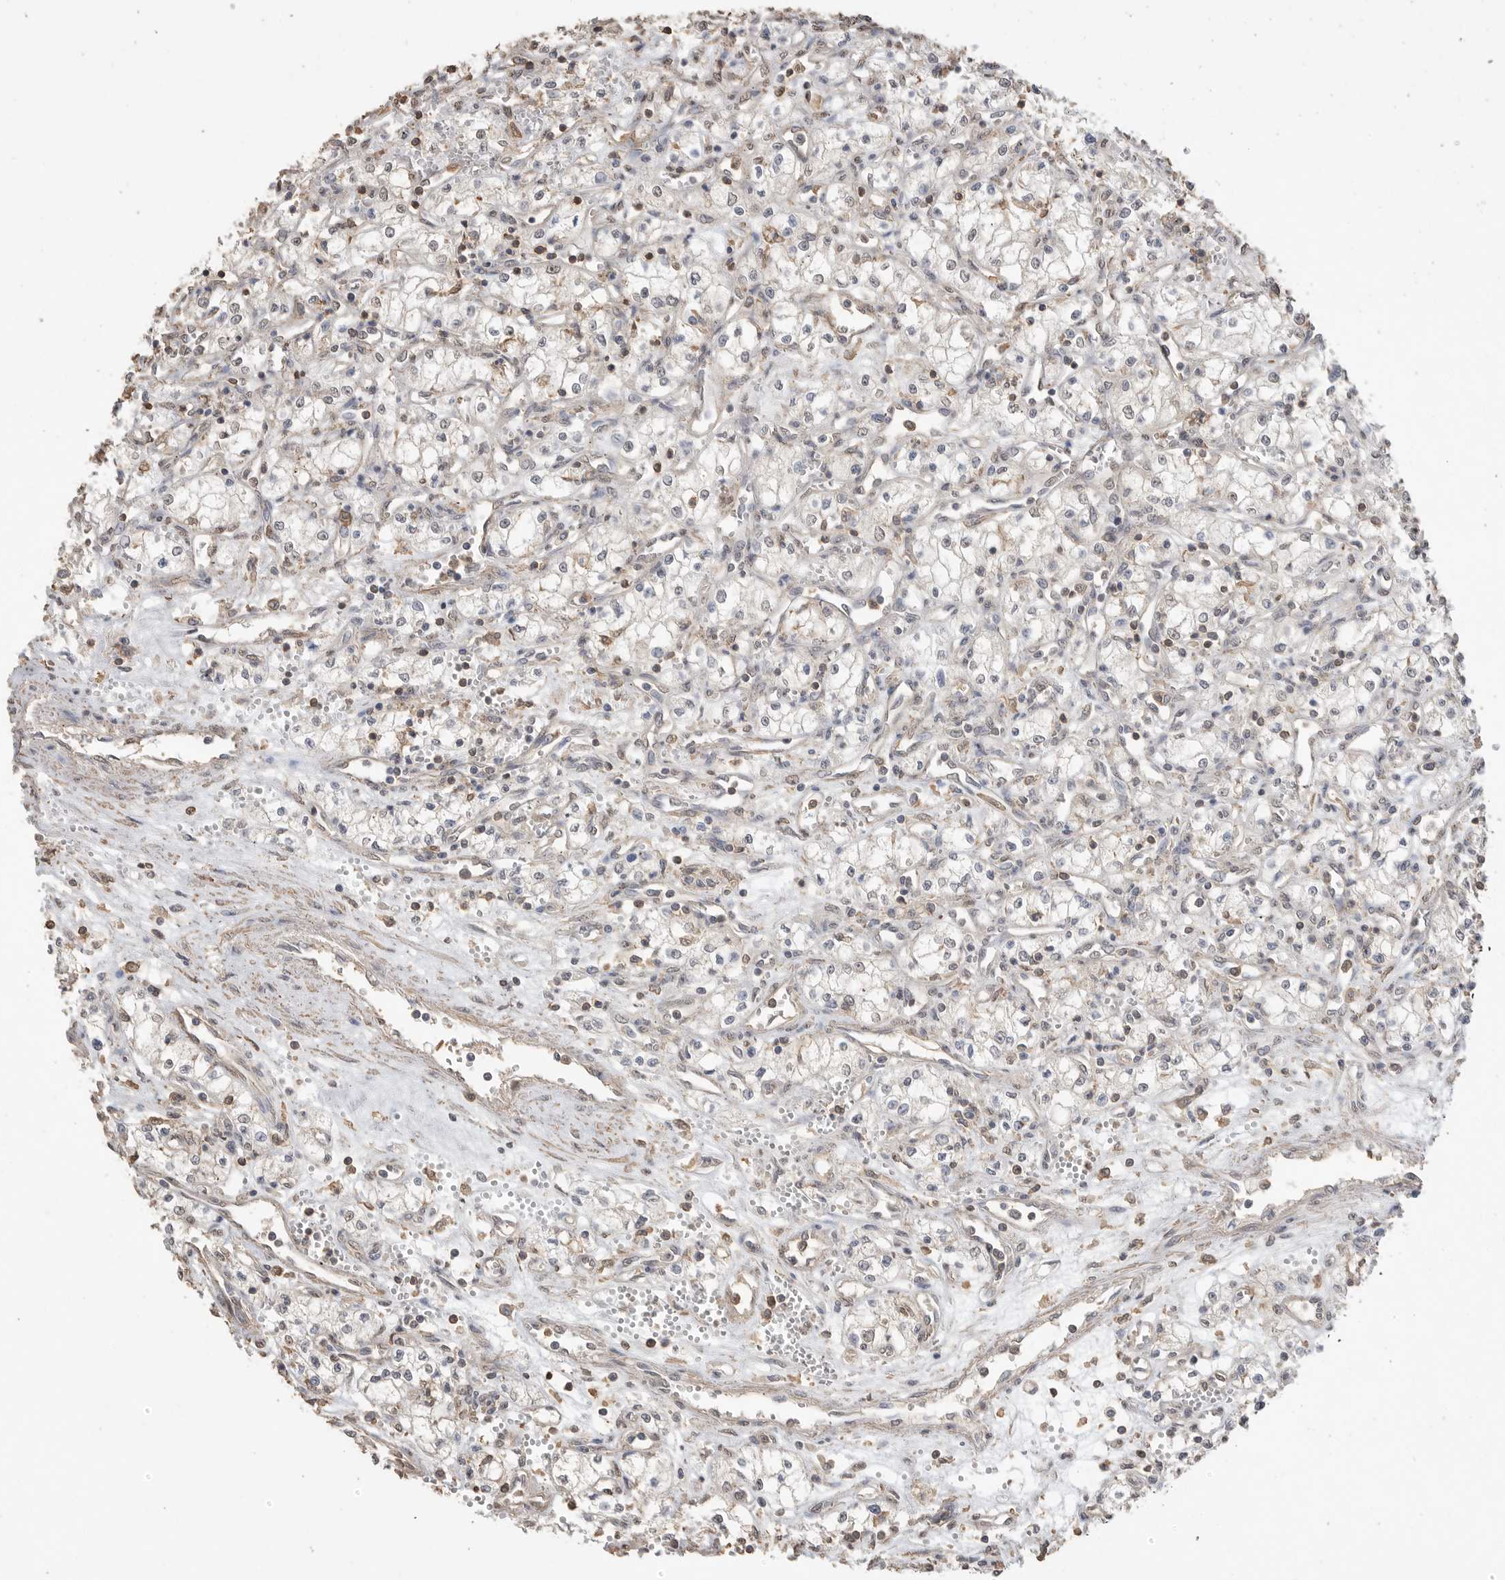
{"staining": {"intensity": "negative", "quantity": "none", "location": "none"}, "tissue": "renal cancer", "cell_type": "Tumor cells", "image_type": "cancer", "snomed": [{"axis": "morphology", "description": "Adenocarcinoma, NOS"}, {"axis": "topography", "description": "Kidney"}], "caption": "IHC histopathology image of human adenocarcinoma (renal) stained for a protein (brown), which exhibits no positivity in tumor cells.", "gene": "MAP2K1", "patient": {"sex": "male", "age": 59}}